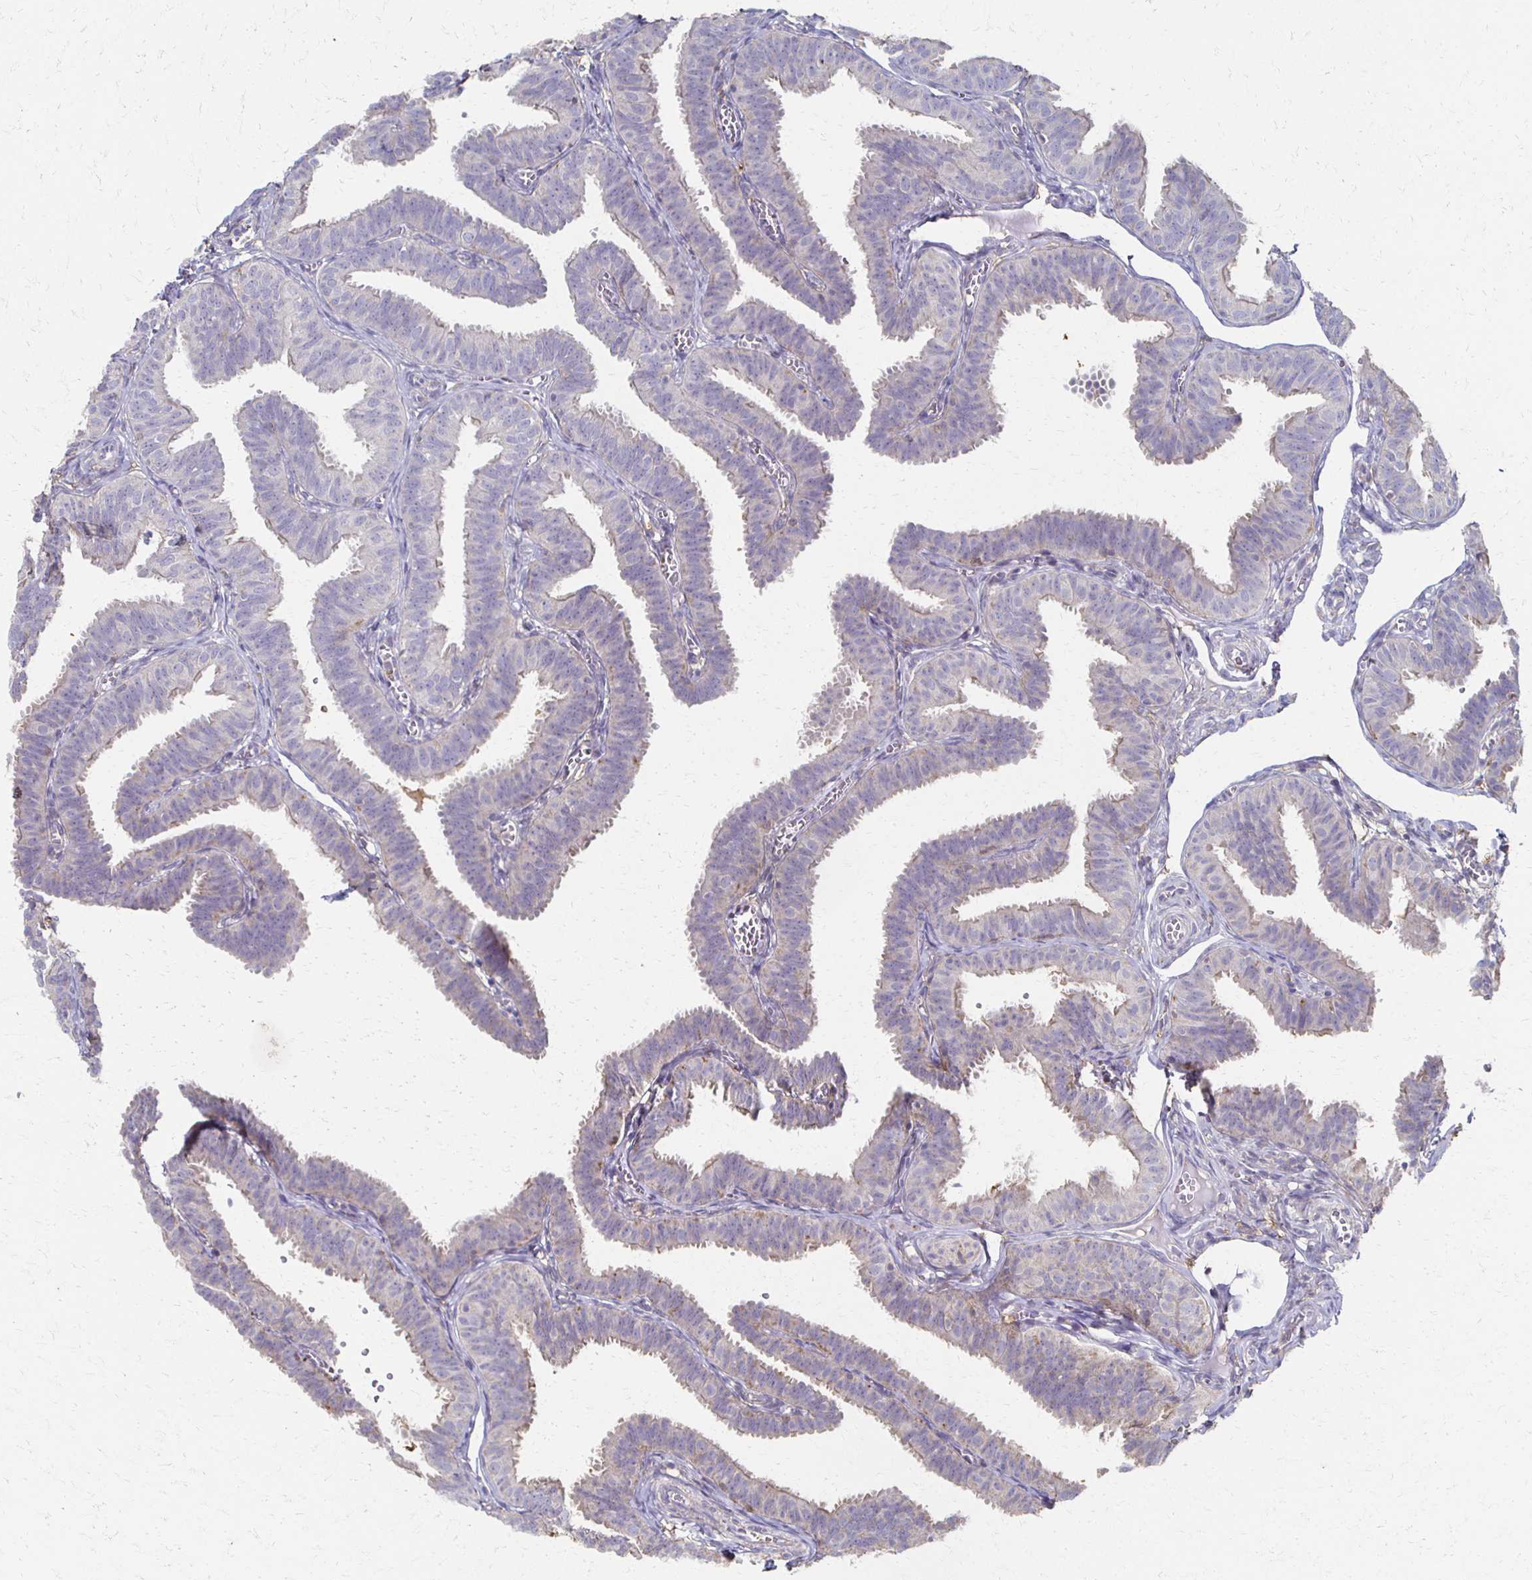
{"staining": {"intensity": "weak", "quantity": "25%-75%", "location": "cytoplasmic/membranous"}, "tissue": "fallopian tube", "cell_type": "Glandular cells", "image_type": "normal", "snomed": [{"axis": "morphology", "description": "Normal tissue, NOS"}, {"axis": "topography", "description": "Fallopian tube"}], "caption": "Immunohistochemistry (IHC) photomicrograph of normal fallopian tube: human fallopian tube stained using immunohistochemistry shows low levels of weak protein expression localized specifically in the cytoplasmic/membranous of glandular cells, appearing as a cytoplasmic/membranous brown color.", "gene": "CX3CR1", "patient": {"sex": "female", "age": 25}}